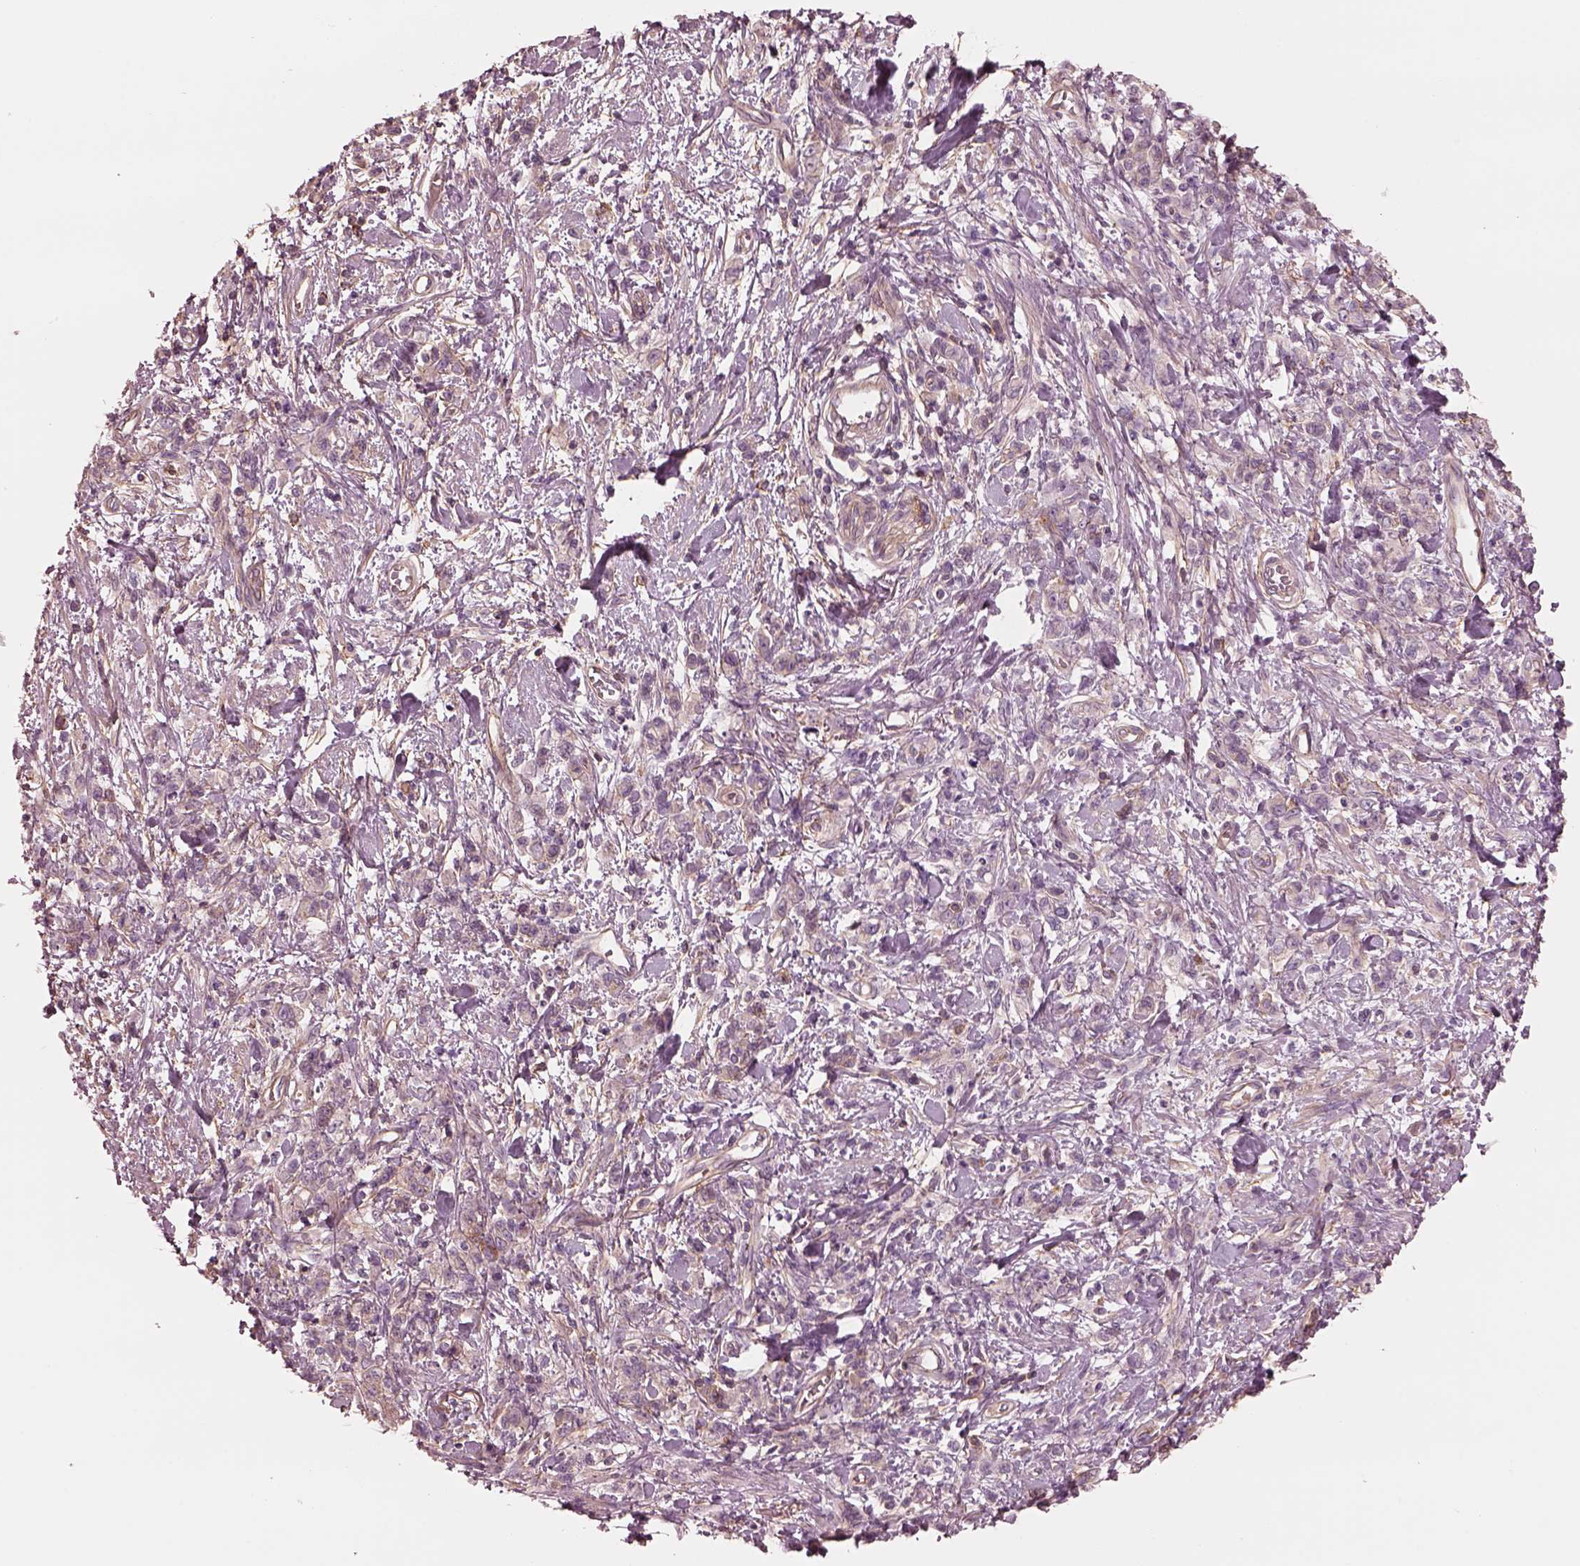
{"staining": {"intensity": "weak", "quantity": "<25%", "location": "cytoplasmic/membranous"}, "tissue": "stomach cancer", "cell_type": "Tumor cells", "image_type": "cancer", "snomed": [{"axis": "morphology", "description": "Adenocarcinoma, NOS"}, {"axis": "topography", "description": "Stomach"}], "caption": "DAB immunohistochemical staining of human stomach cancer shows no significant staining in tumor cells.", "gene": "ELAPOR1", "patient": {"sex": "male", "age": 77}}